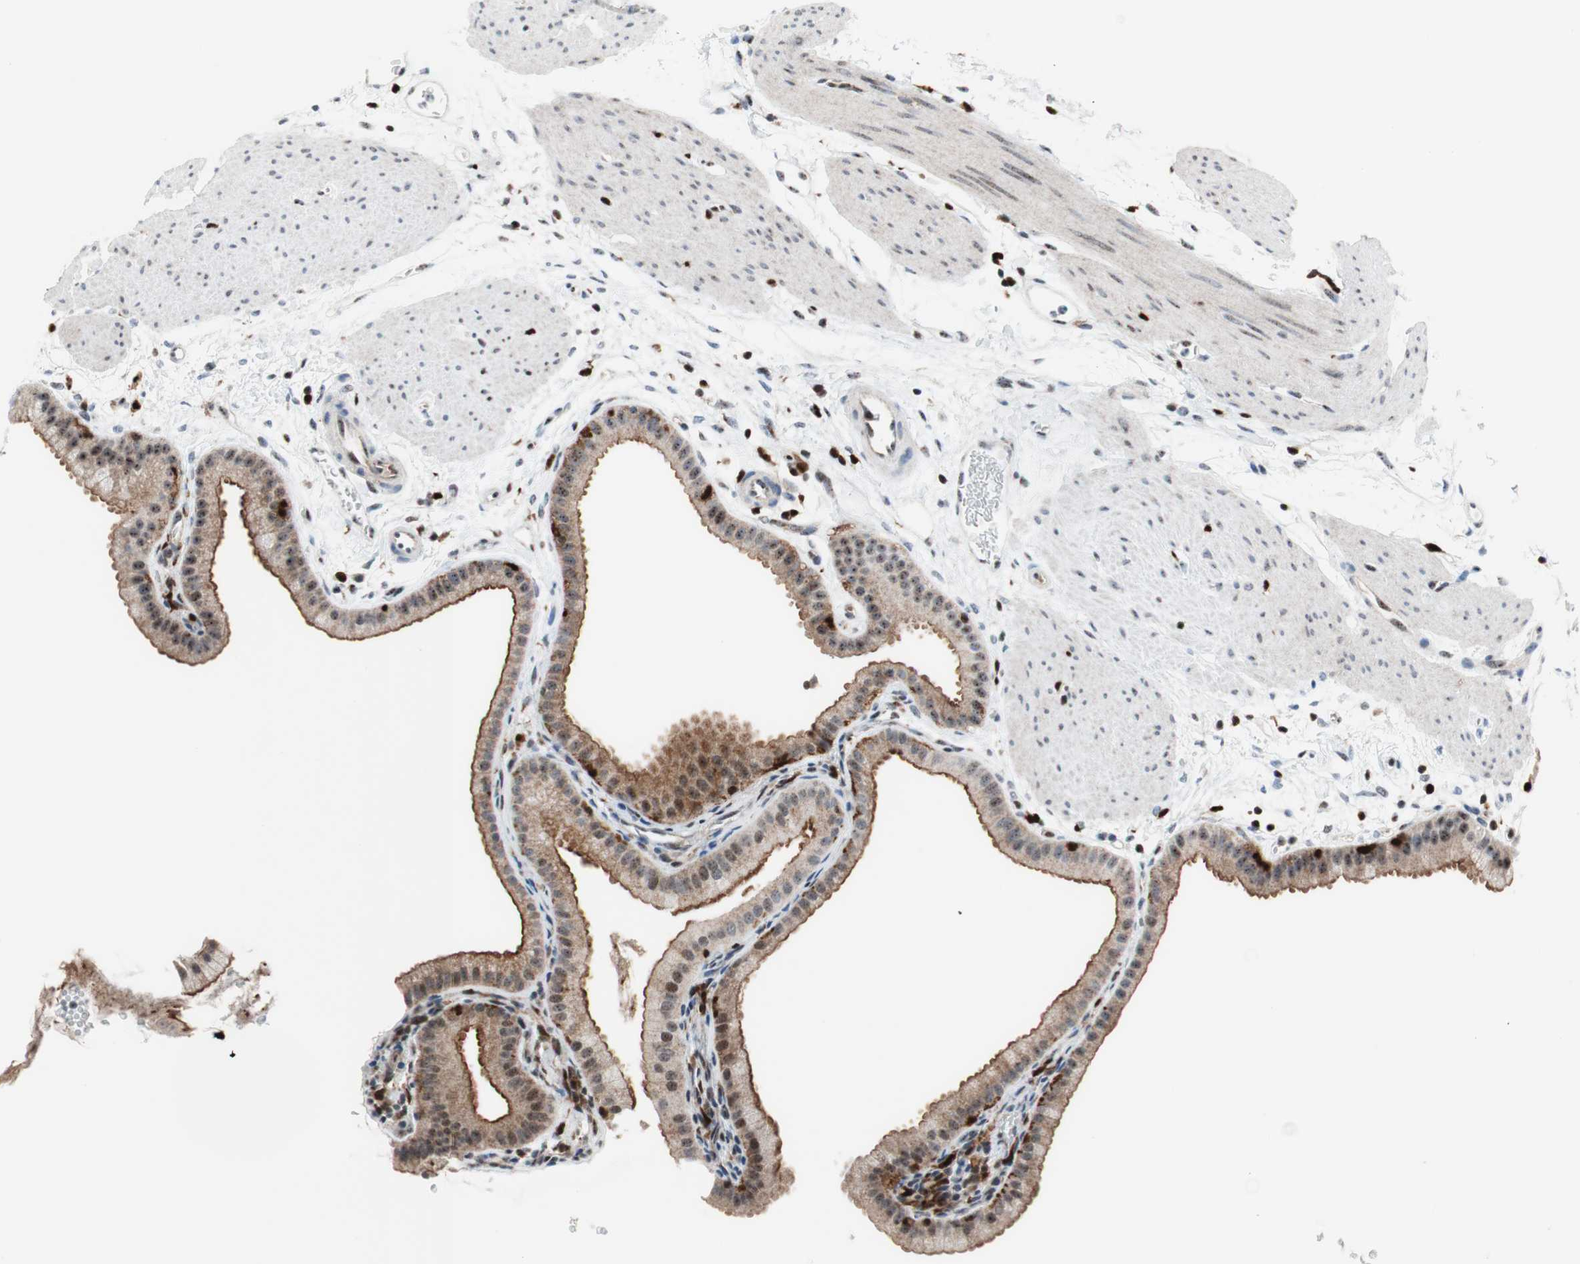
{"staining": {"intensity": "moderate", "quantity": ">75%", "location": "cytoplasmic/membranous,nuclear"}, "tissue": "gallbladder", "cell_type": "Glandular cells", "image_type": "normal", "snomed": [{"axis": "morphology", "description": "Normal tissue, NOS"}, {"axis": "topography", "description": "Gallbladder"}], "caption": "Immunohistochemistry photomicrograph of benign gallbladder: gallbladder stained using IHC reveals medium levels of moderate protein expression localized specifically in the cytoplasmic/membranous,nuclear of glandular cells, appearing as a cytoplasmic/membranous,nuclear brown color.", "gene": "RGS10", "patient": {"sex": "female", "age": 64}}